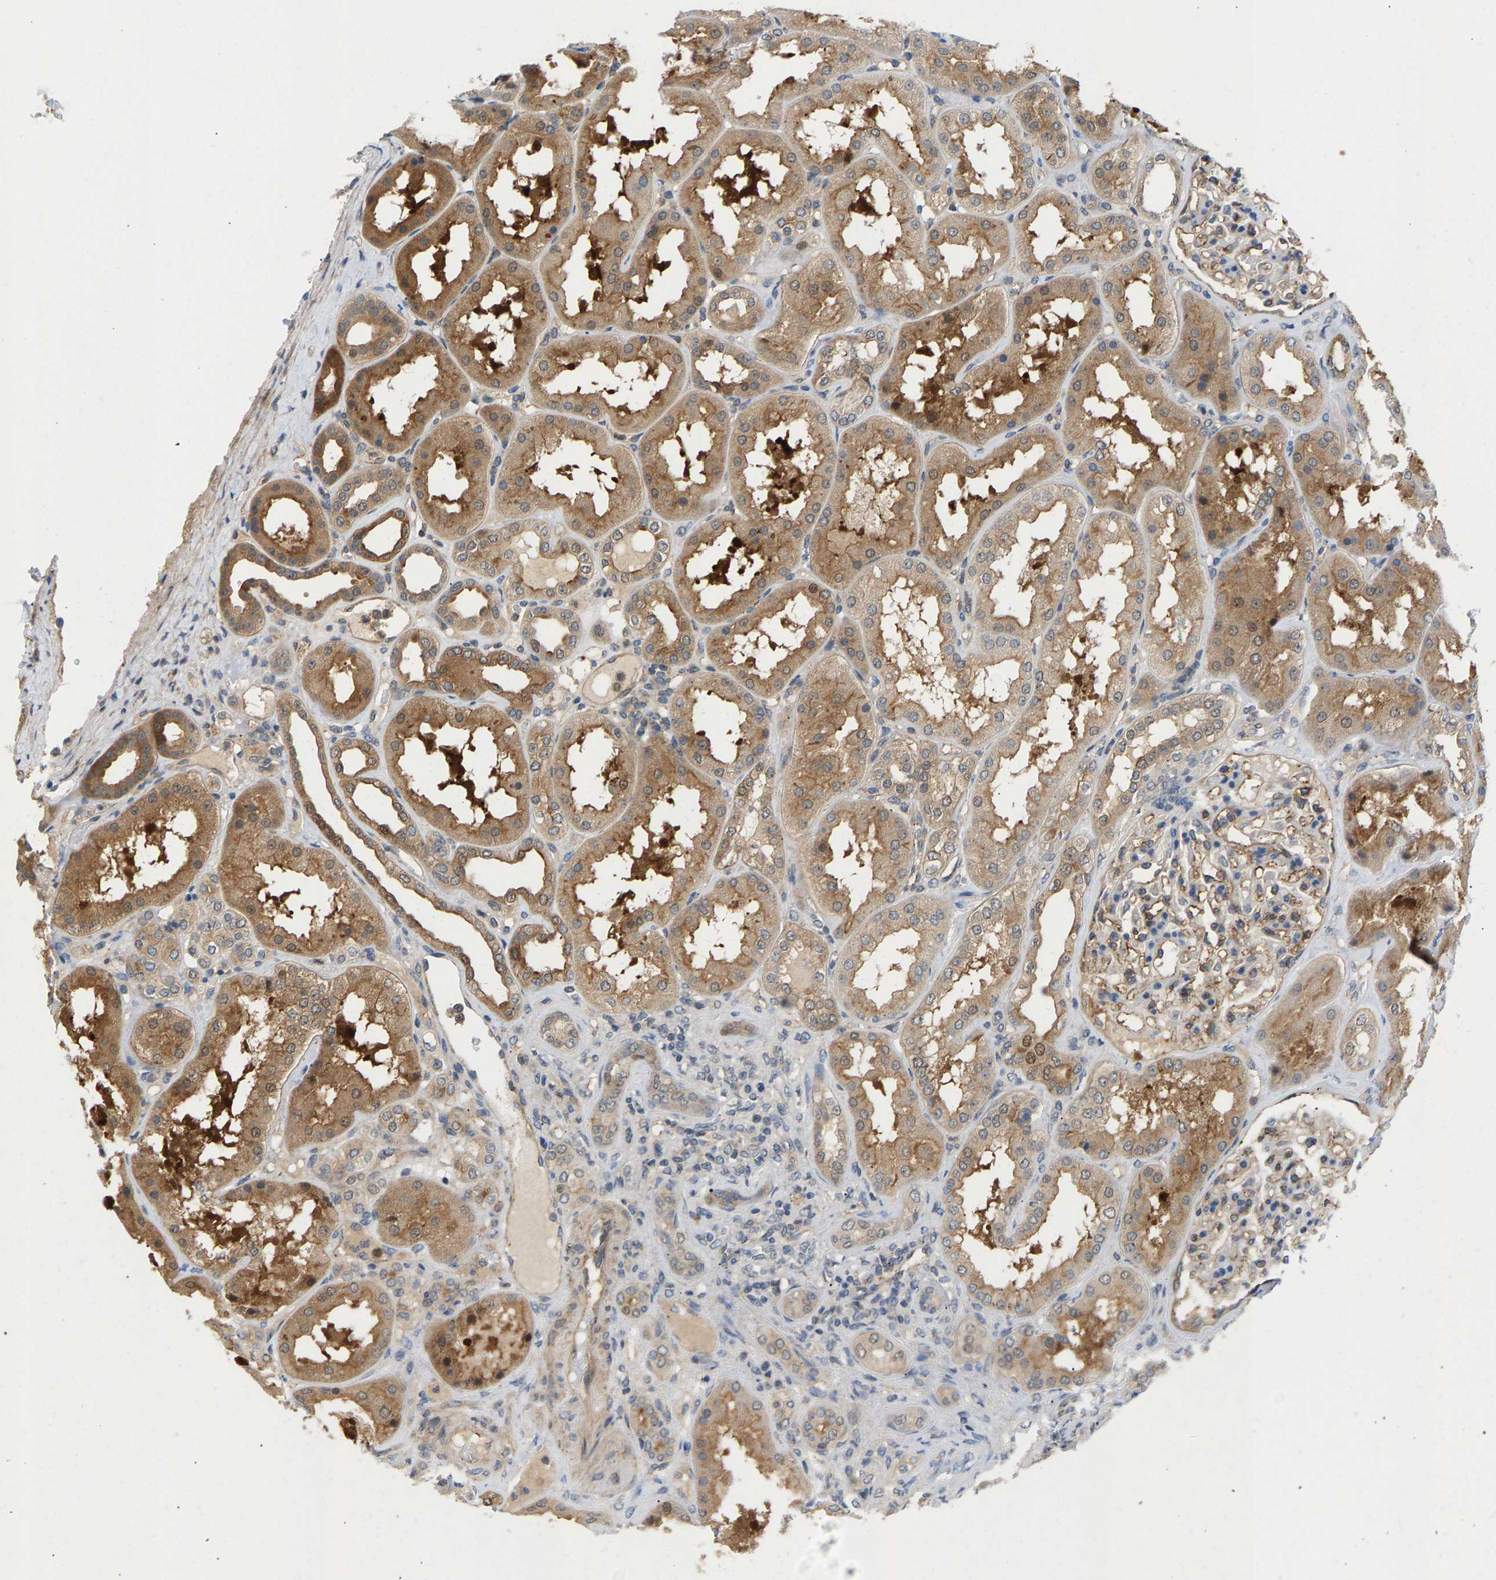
{"staining": {"intensity": "weak", "quantity": ">75%", "location": "cytoplasmic/membranous"}, "tissue": "kidney", "cell_type": "Cells in glomeruli", "image_type": "normal", "snomed": [{"axis": "morphology", "description": "Normal tissue, NOS"}, {"axis": "topography", "description": "Kidney"}], "caption": "Cells in glomeruli exhibit weak cytoplasmic/membranous expression in approximately >75% of cells in unremarkable kidney. Nuclei are stained in blue.", "gene": "KRTAP27", "patient": {"sex": "female", "age": 56}}